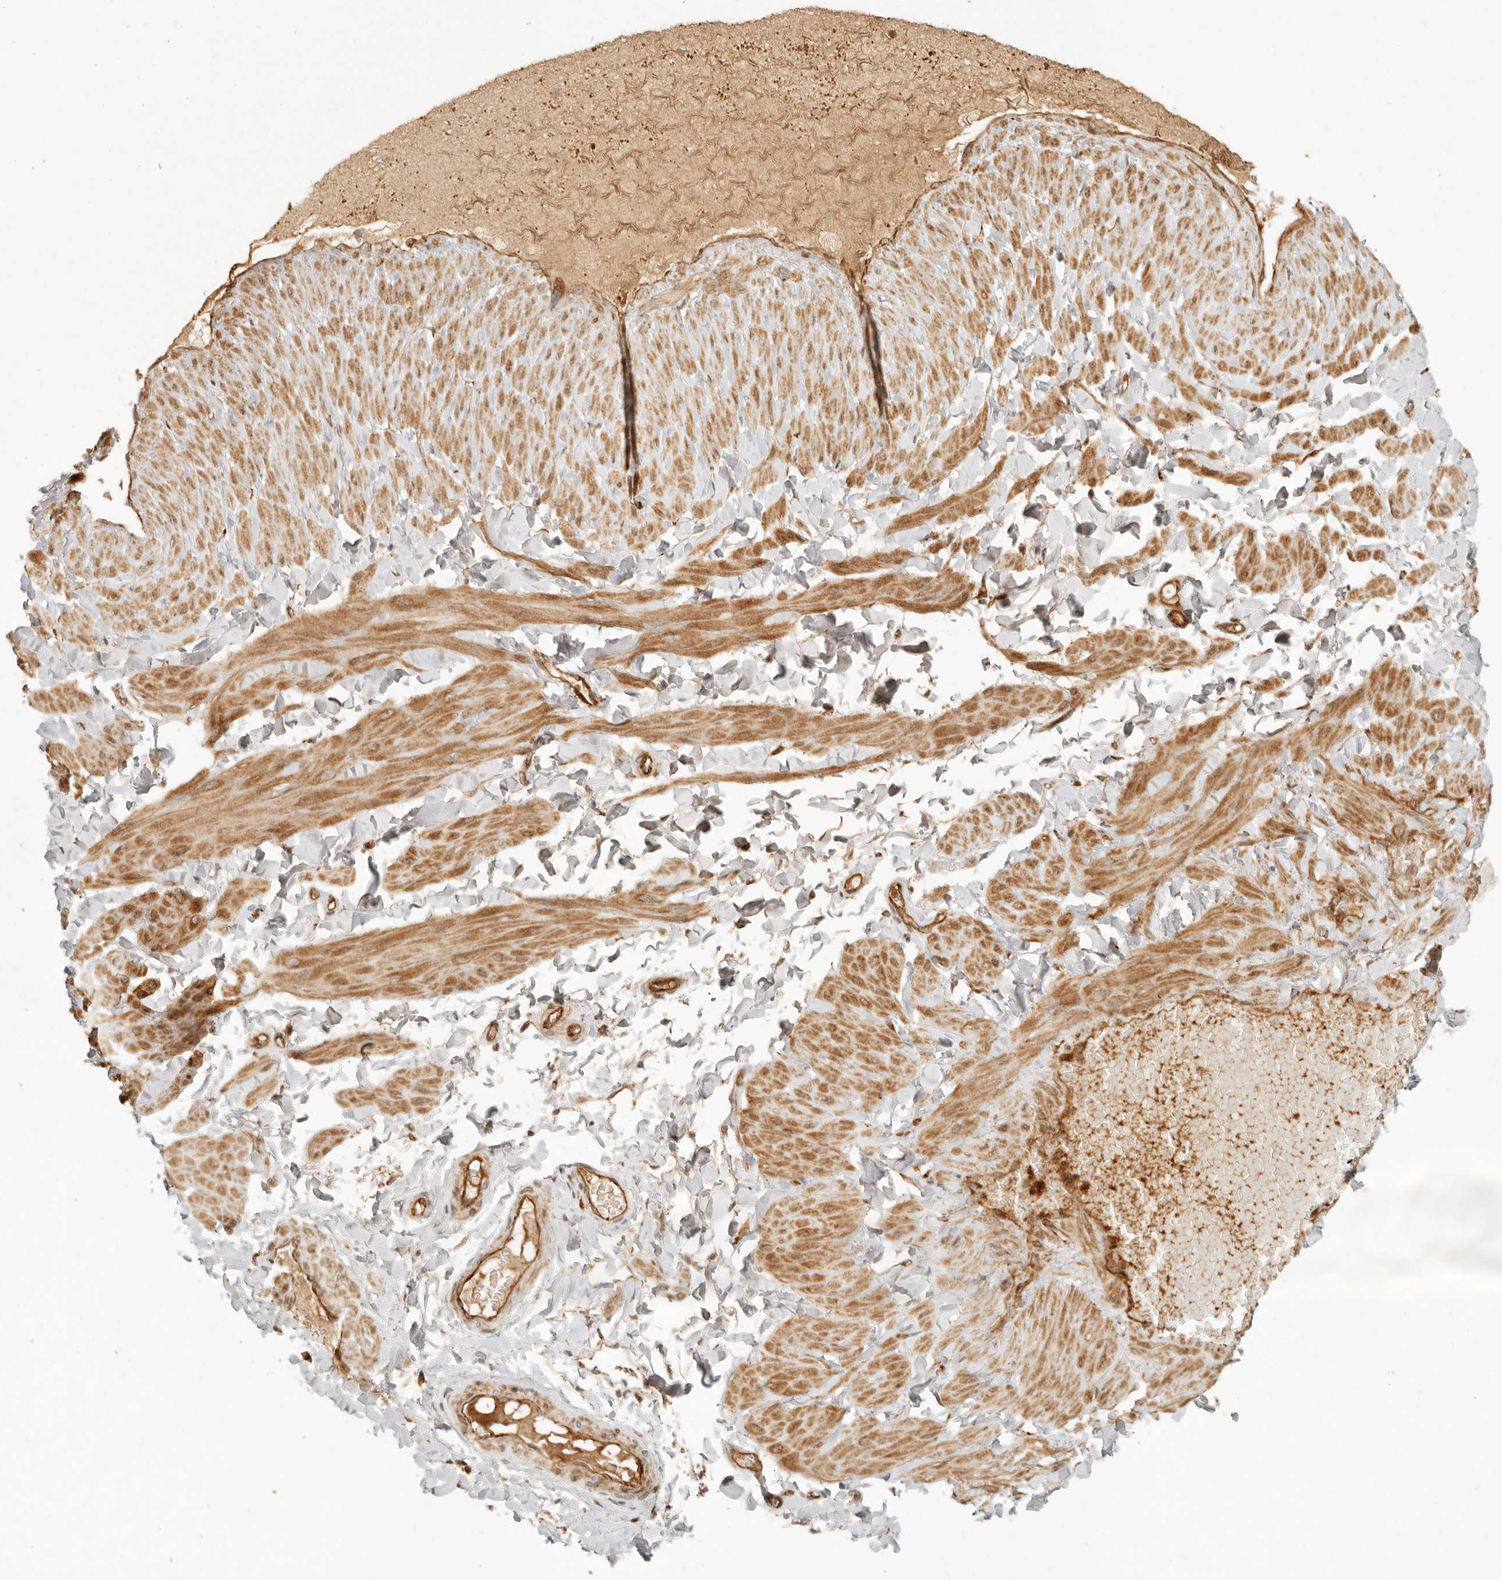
{"staining": {"intensity": "weak", "quantity": "25%-75%", "location": "cytoplasmic/membranous"}, "tissue": "adipose tissue", "cell_type": "Adipocytes", "image_type": "normal", "snomed": [{"axis": "morphology", "description": "Normal tissue, NOS"}, {"axis": "topography", "description": "Adipose tissue"}, {"axis": "topography", "description": "Vascular tissue"}, {"axis": "topography", "description": "Peripheral nerve tissue"}], "caption": "A photomicrograph of human adipose tissue stained for a protein reveals weak cytoplasmic/membranous brown staining in adipocytes.", "gene": "KLHL38", "patient": {"sex": "male", "age": 25}}